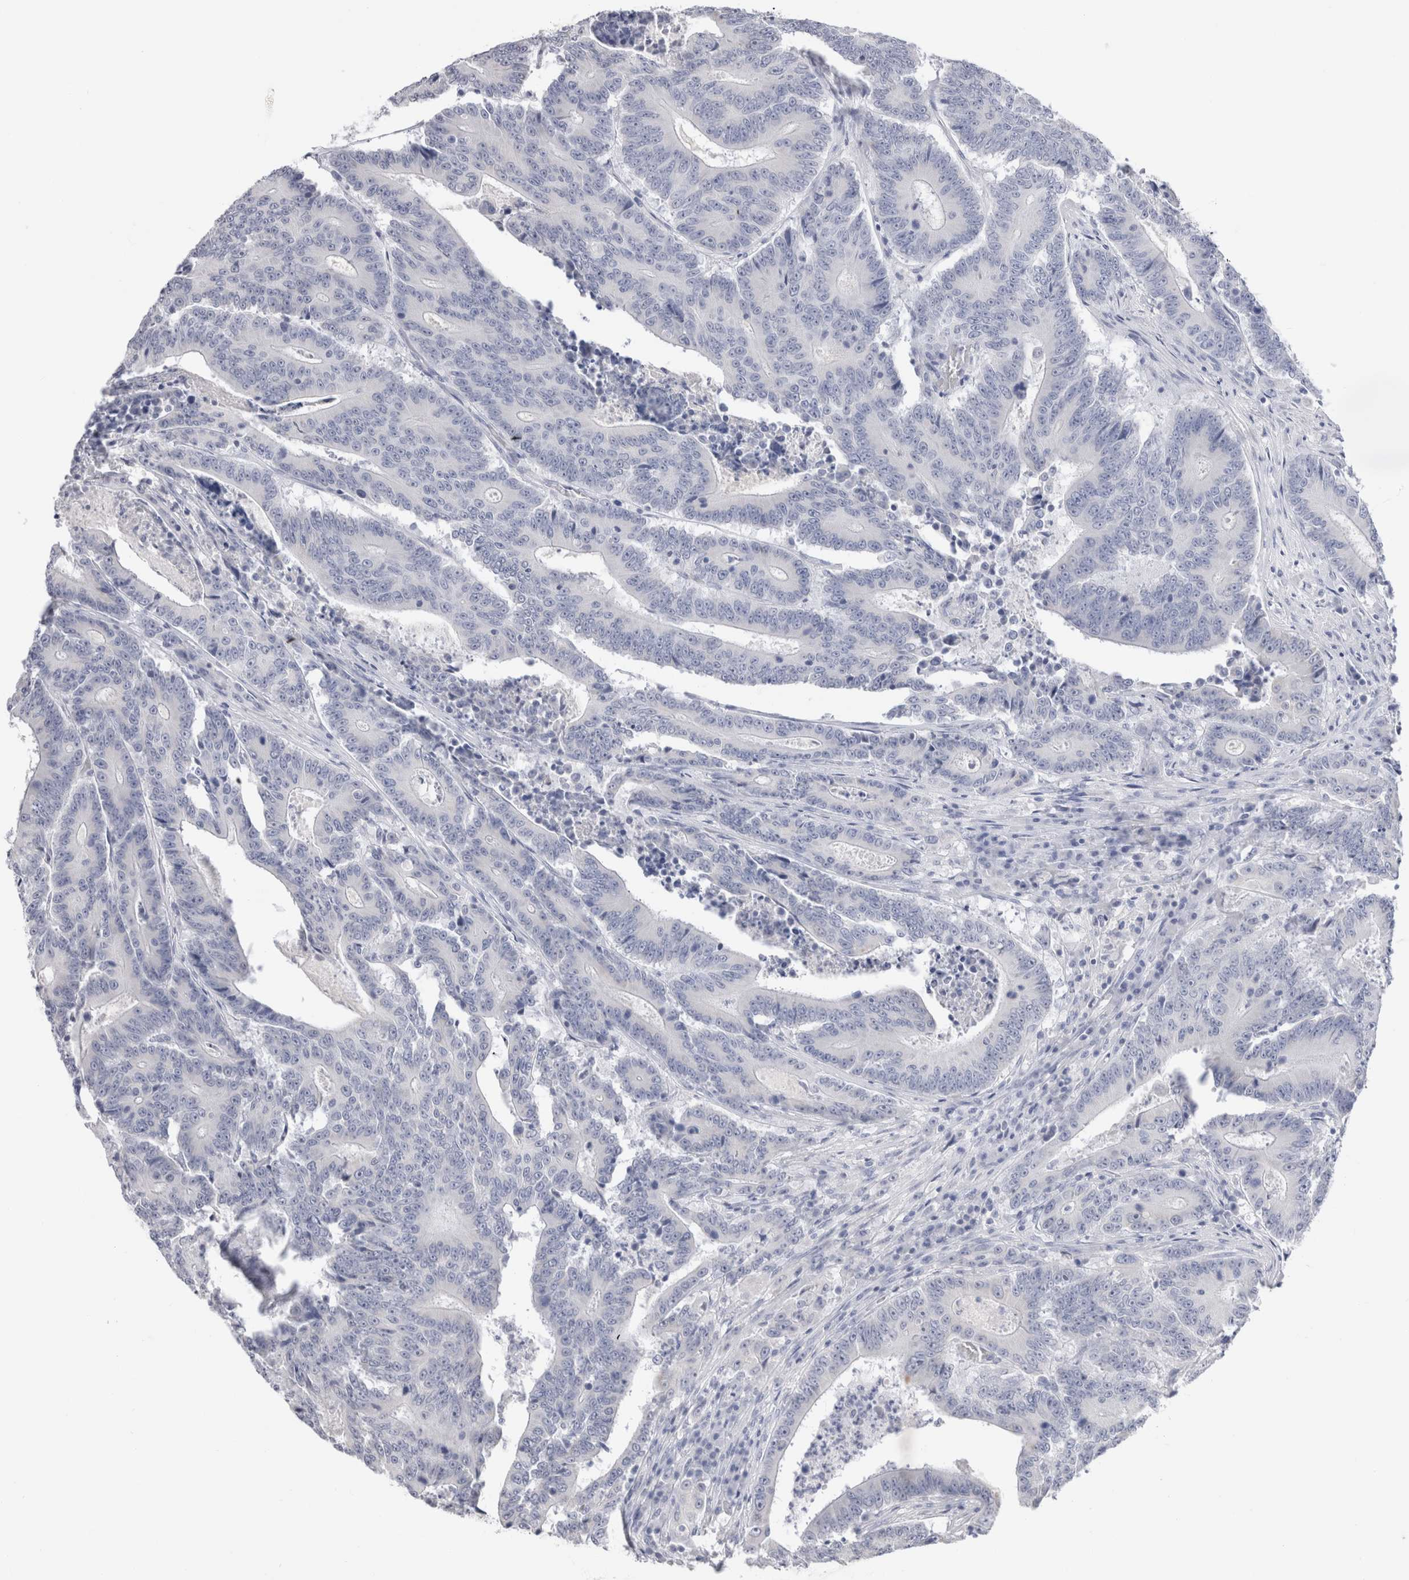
{"staining": {"intensity": "negative", "quantity": "none", "location": "none"}, "tissue": "colorectal cancer", "cell_type": "Tumor cells", "image_type": "cancer", "snomed": [{"axis": "morphology", "description": "Adenocarcinoma, NOS"}, {"axis": "topography", "description": "Colon"}], "caption": "Immunohistochemical staining of colorectal cancer exhibits no significant expression in tumor cells.", "gene": "C9orf50", "patient": {"sex": "male", "age": 83}}